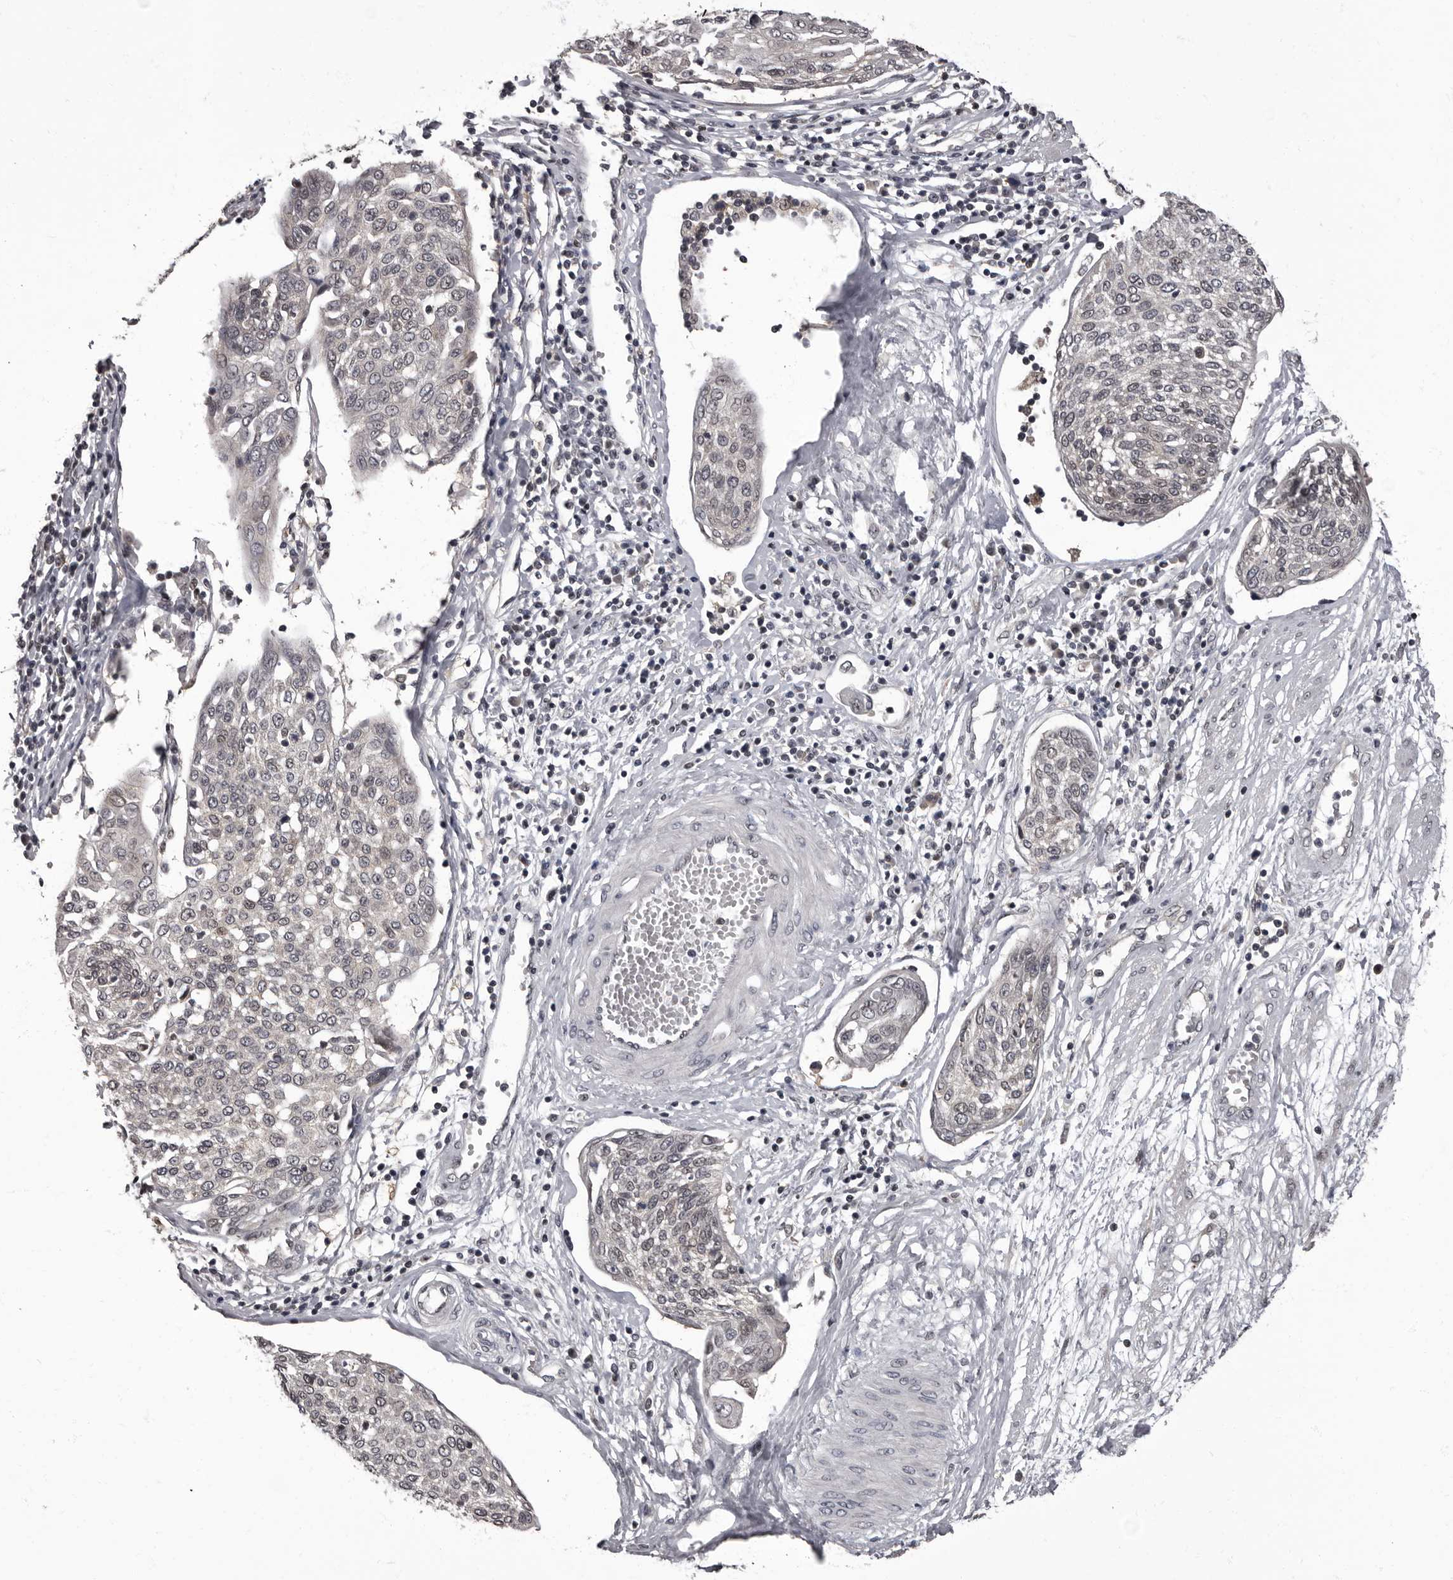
{"staining": {"intensity": "weak", "quantity": "<25%", "location": "nuclear"}, "tissue": "cervical cancer", "cell_type": "Tumor cells", "image_type": "cancer", "snomed": [{"axis": "morphology", "description": "Squamous cell carcinoma, NOS"}, {"axis": "topography", "description": "Cervix"}], "caption": "This photomicrograph is of squamous cell carcinoma (cervical) stained with immunohistochemistry to label a protein in brown with the nuclei are counter-stained blue. There is no positivity in tumor cells.", "gene": "C1orf50", "patient": {"sex": "female", "age": 34}}